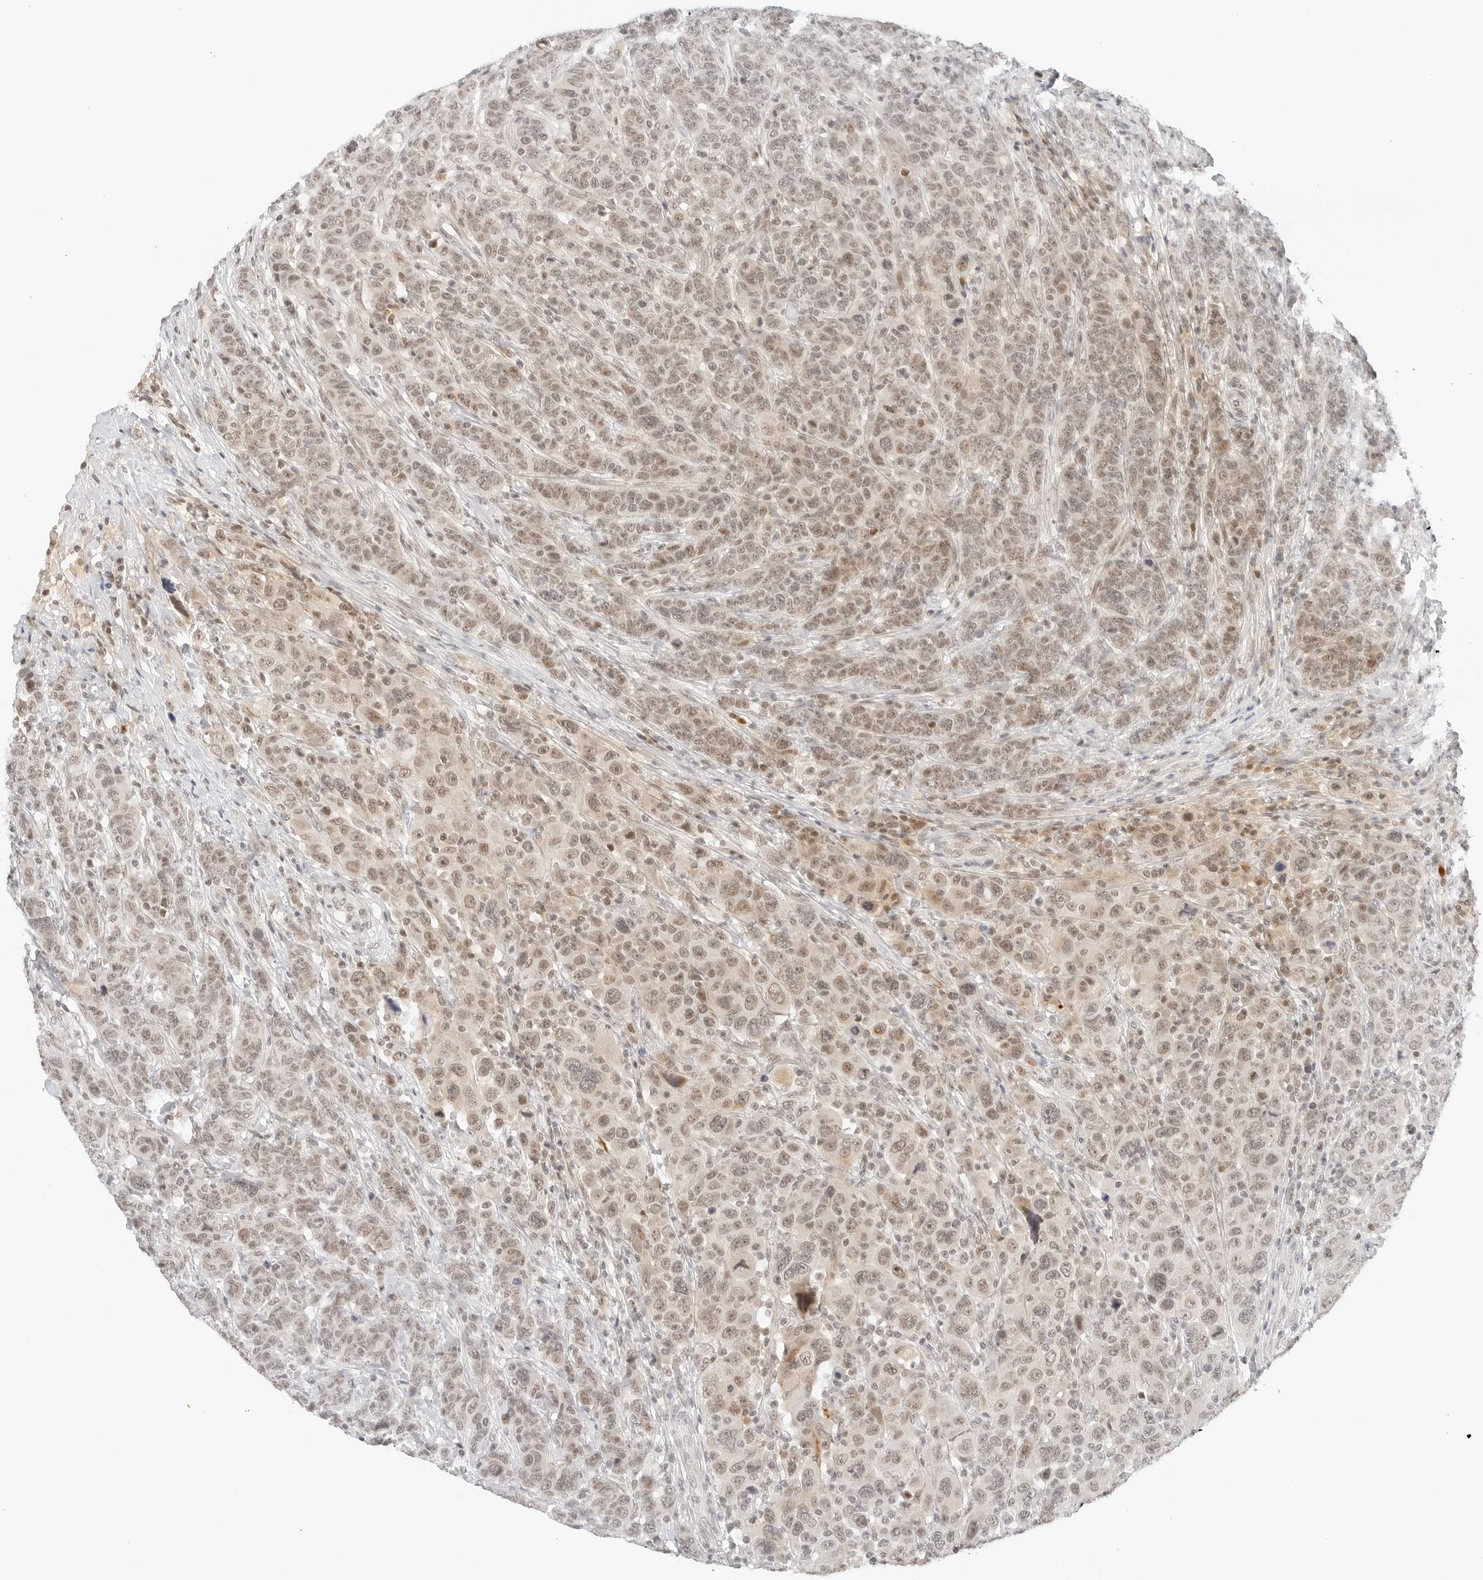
{"staining": {"intensity": "weak", "quantity": "25%-75%", "location": "nuclear"}, "tissue": "breast cancer", "cell_type": "Tumor cells", "image_type": "cancer", "snomed": [{"axis": "morphology", "description": "Duct carcinoma"}, {"axis": "topography", "description": "Breast"}], "caption": "Immunohistochemistry (IHC) image of human breast cancer stained for a protein (brown), which demonstrates low levels of weak nuclear positivity in about 25%-75% of tumor cells.", "gene": "NEO1", "patient": {"sex": "female", "age": 37}}